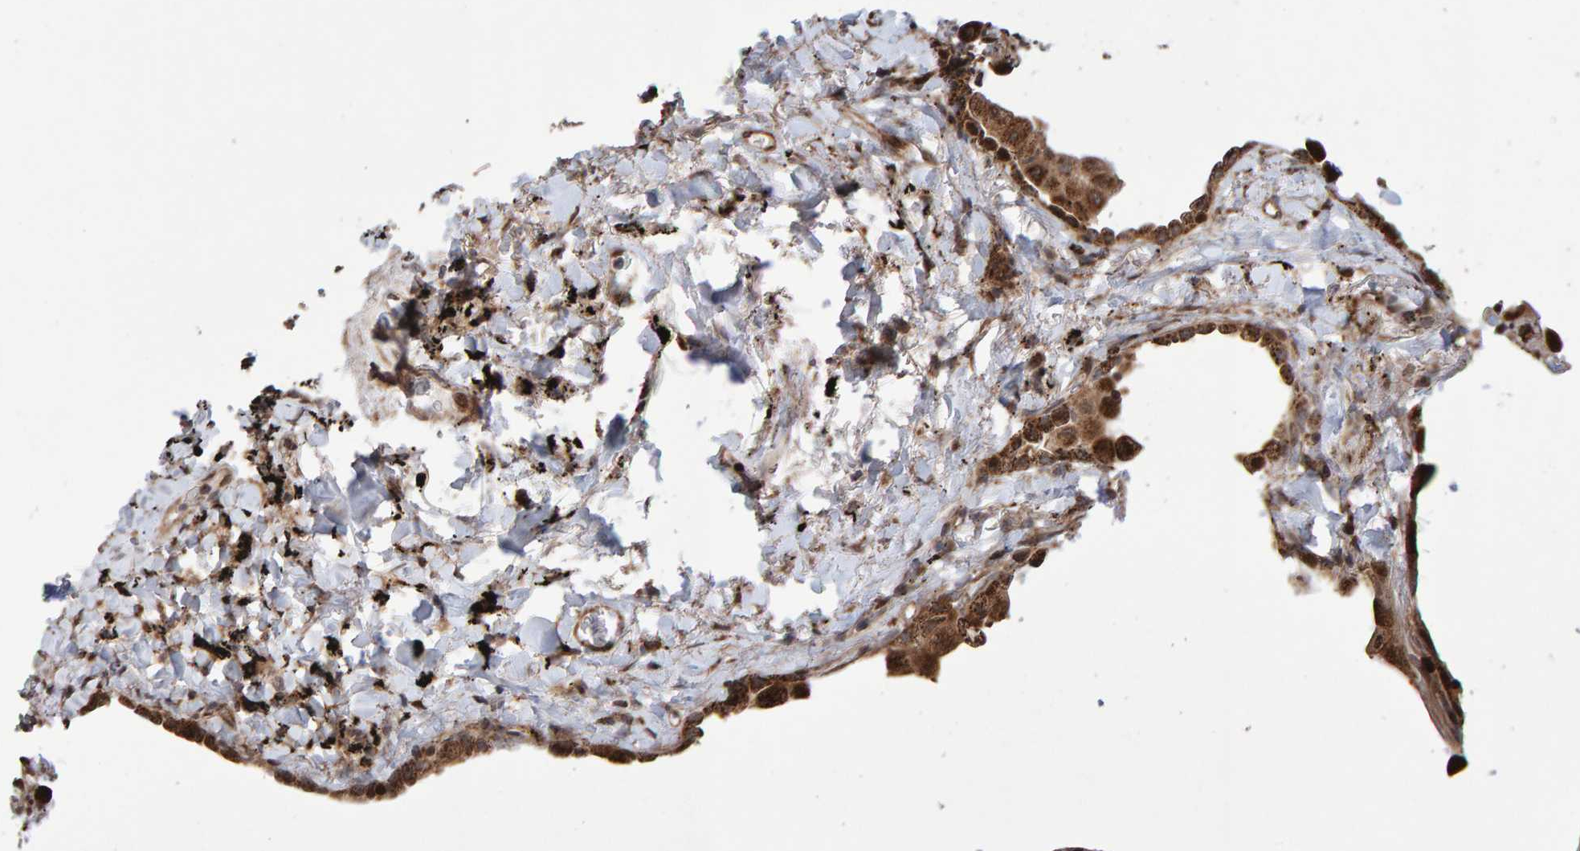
{"staining": {"intensity": "moderate", "quantity": ">75%", "location": "cytoplasmic/membranous"}, "tissue": "lung", "cell_type": "Alveolar cells", "image_type": "normal", "snomed": [{"axis": "morphology", "description": "Normal tissue, NOS"}, {"axis": "topography", "description": "Lung"}], "caption": "An IHC image of normal tissue is shown. Protein staining in brown highlights moderate cytoplasmic/membranous positivity in lung within alveolar cells. (IHC, brightfield microscopy, high magnification).", "gene": "PECR", "patient": {"sex": "male", "age": 59}}